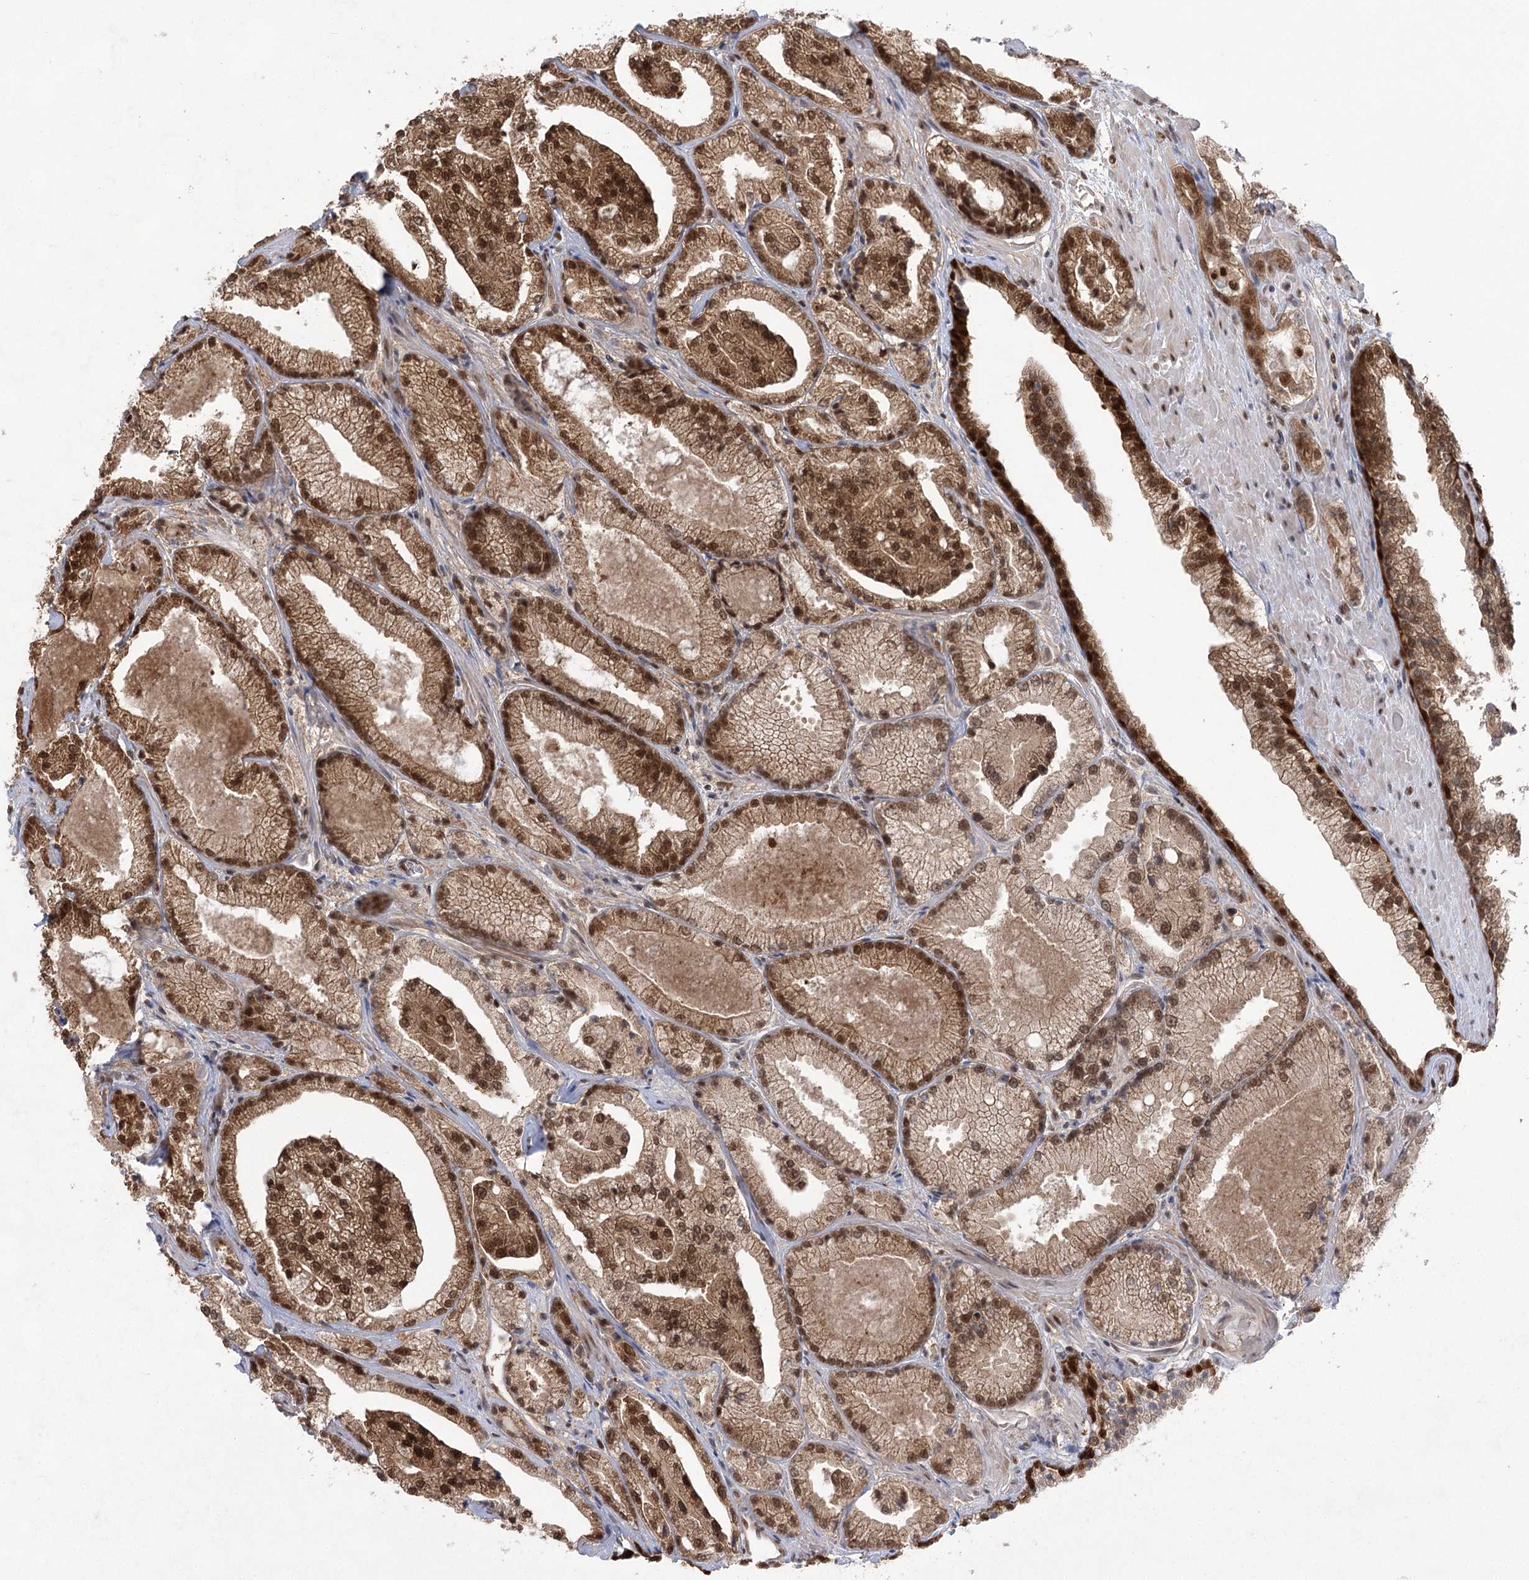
{"staining": {"intensity": "moderate", "quantity": ">75%", "location": "cytoplasmic/membranous,nuclear"}, "tissue": "prostate cancer", "cell_type": "Tumor cells", "image_type": "cancer", "snomed": [{"axis": "morphology", "description": "Adenocarcinoma, High grade"}, {"axis": "topography", "description": "Prostate"}], "caption": "Immunohistochemistry (IHC) (DAB (3,3'-diaminobenzidine)) staining of human prostate adenocarcinoma (high-grade) displays moderate cytoplasmic/membranous and nuclear protein expression in about >75% of tumor cells. The protein of interest is stained brown, and the nuclei are stained in blue (DAB (3,3'-diaminobenzidine) IHC with brightfield microscopy, high magnification).", "gene": "ZCCHC8", "patient": {"sex": "male", "age": 73}}